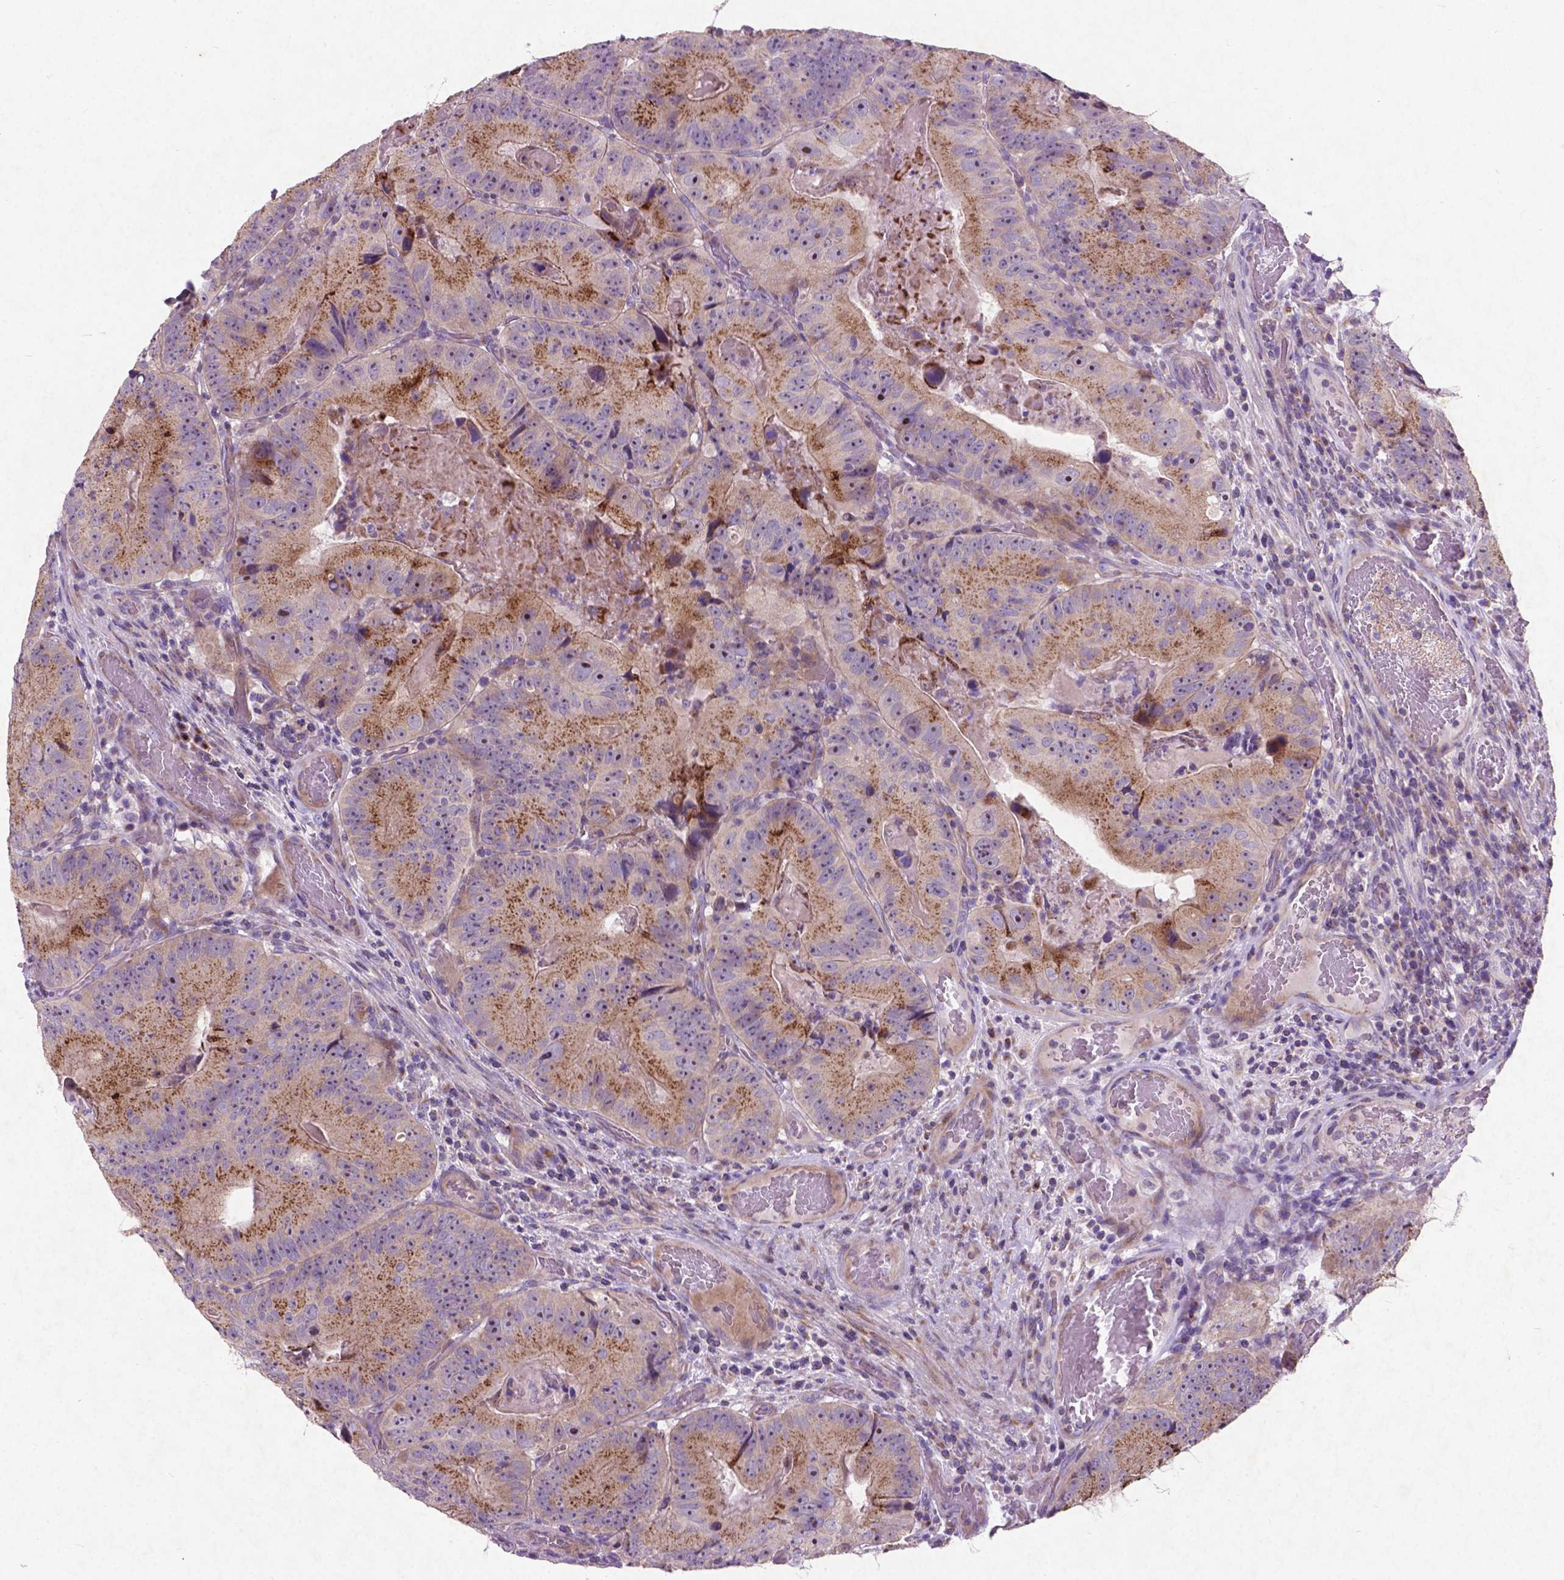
{"staining": {"intensity": "moderate", "quantity": ">75%", "location": "cytoplasmic/membranous"}, "tissue": "colorectal cancer", "cell_type": "Tumor cells", "image_type": "cancer", "snomed": [{"axis": "morphology", "description": "Adenocarcinoma, NOS"}, {"axis": "topography", "description": "Colon"}], "caption": "Tumor cells reveal moderate cytoplasmic/membranous expression in about >75% of cells in colorectal cancer (adenocarcinoma). (Stains: DAB in brown, nuclei in blue, Microscopy: brightfield microscopy at high magnification).", "gene": "ATG4D", "patient": {"sex": "female", "age": 86}}